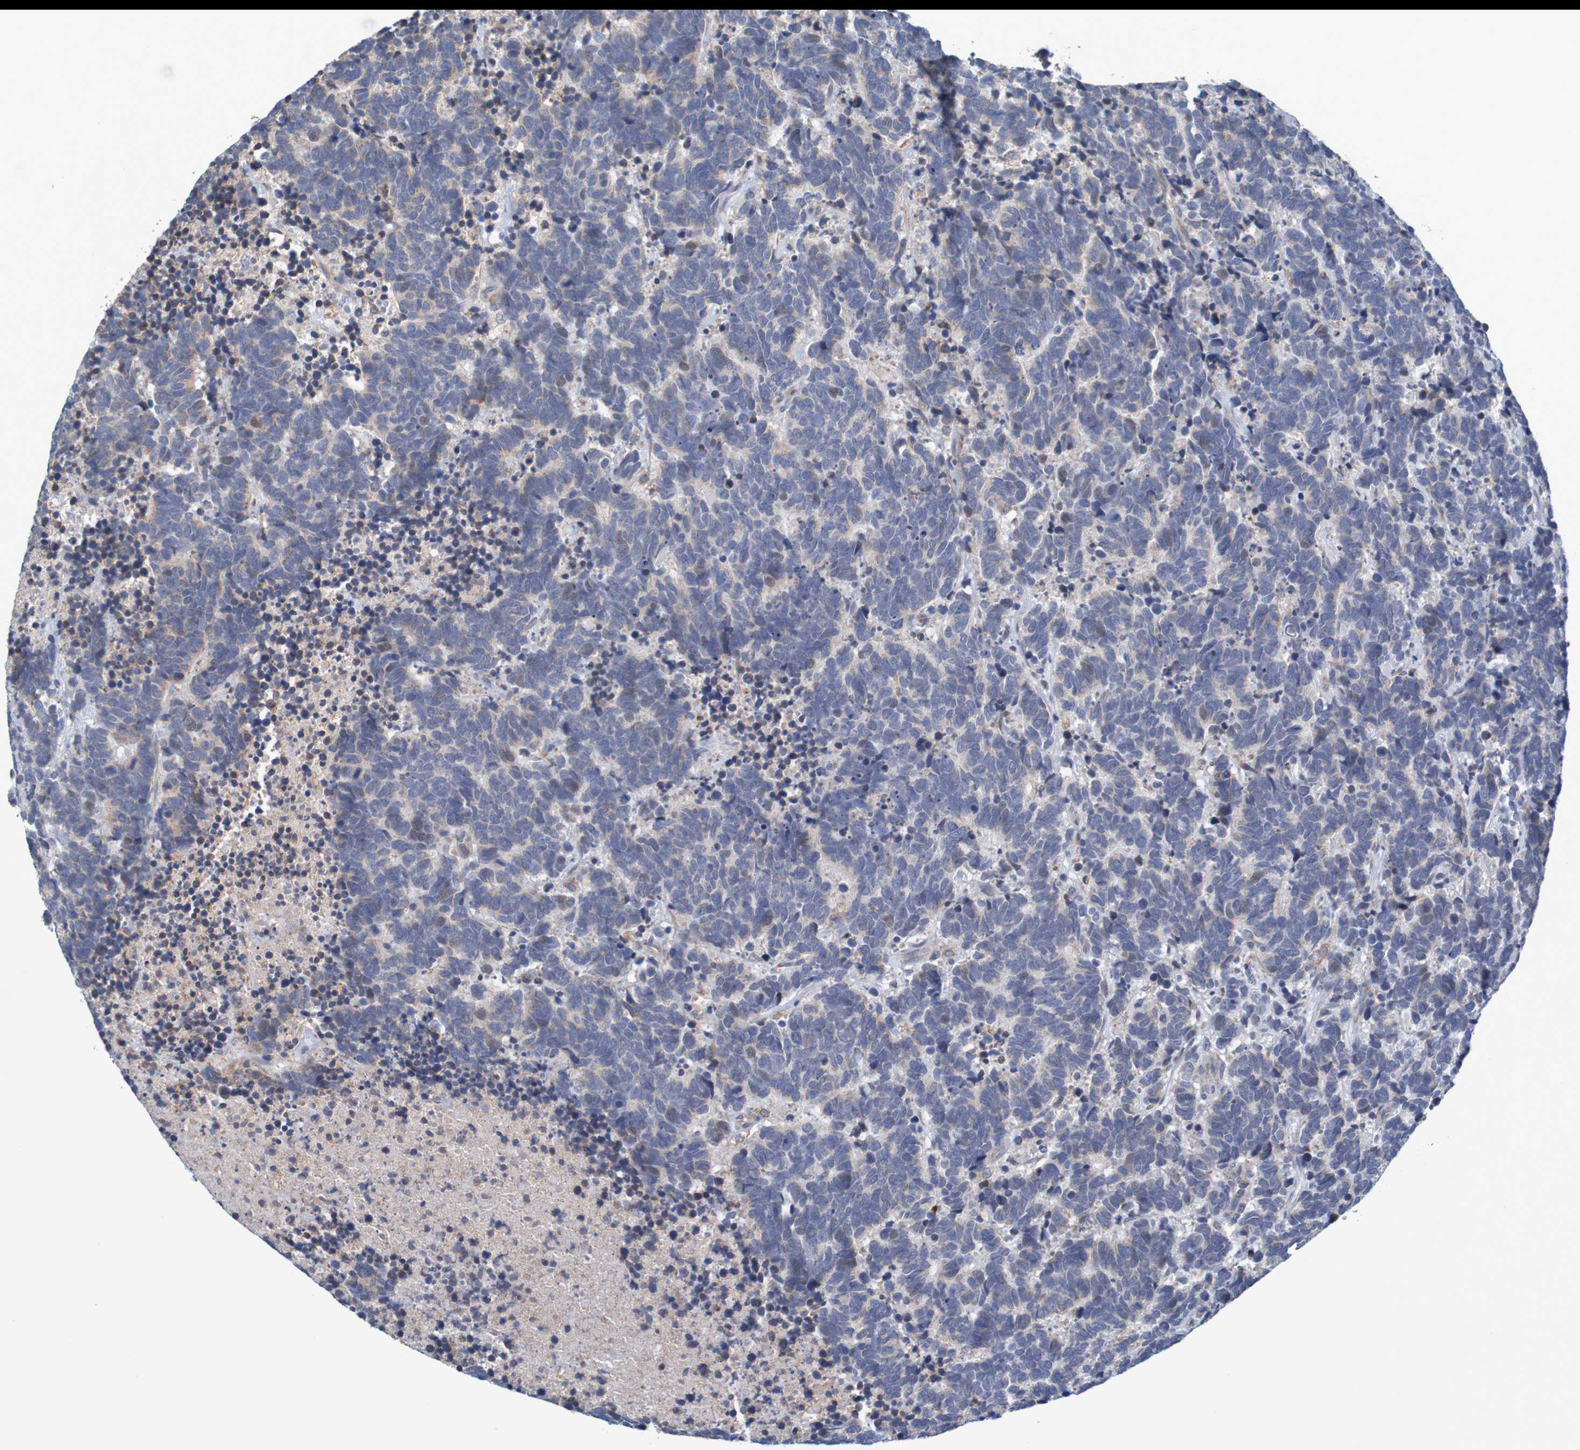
{"staining": {"intensity": "weak", "quantity": "<25%", "location": "nuclear"}, "tissue": "carcinoid", "cell_type": "Tumor cells", "image_type": "cancer", "snomed": [{"axis": "morphology", "description": "Carcinoma, NOS"}, {"axis": "morphology", "description": "Carcinoid, malignant, NOS"}, {"axis": "topography", "description": "Urinary bladder"}], "caption": "Immunohistochemistry (IHC) of carcinoma demonstrates no positivity in tumor cells. Nuclei are stained in blue.", "gene": "CLDN18", "patient": {"sex": "male", "age": 57}}